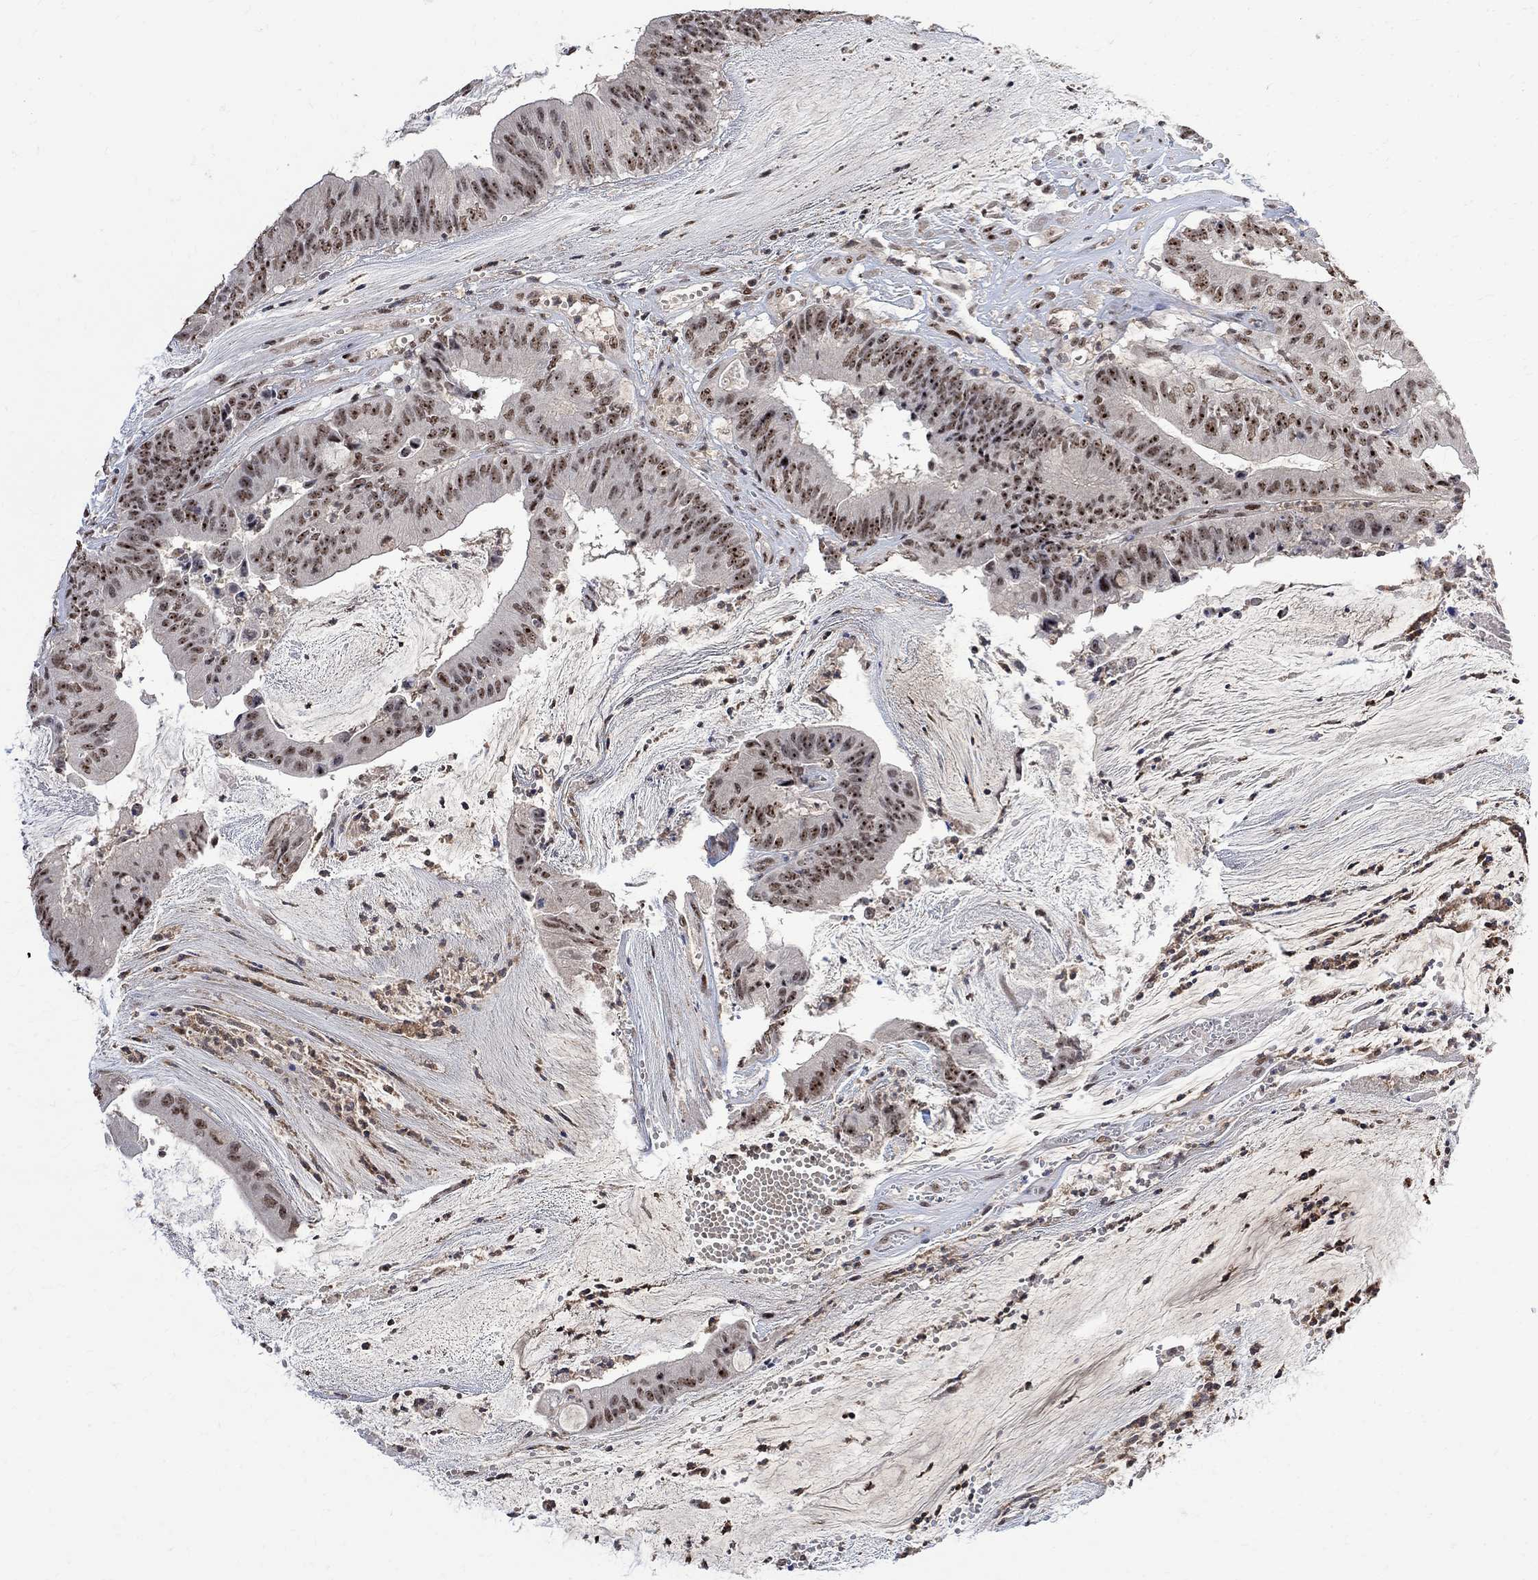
{"staining": {"intensity": "strong", "quantity": ">75%", "location": "nuclear"}, "tissue": "colorectal cancer", "cell_type": "Tumor cells", "image_type": "cancer", "snomed": [{"axis": "morphology", "description": "Adenocarcinoma, NOS"}, {"axis": "topography", "description": "Colon"}], "caption": "Immunohistochemical staining of colorectal cancer (adenocarcinoma) exhibits strong nuclear protein expression in about >75% of tumor cells.", "gene": "E4F1", "patient": {"sex": "female", "age": 69}}